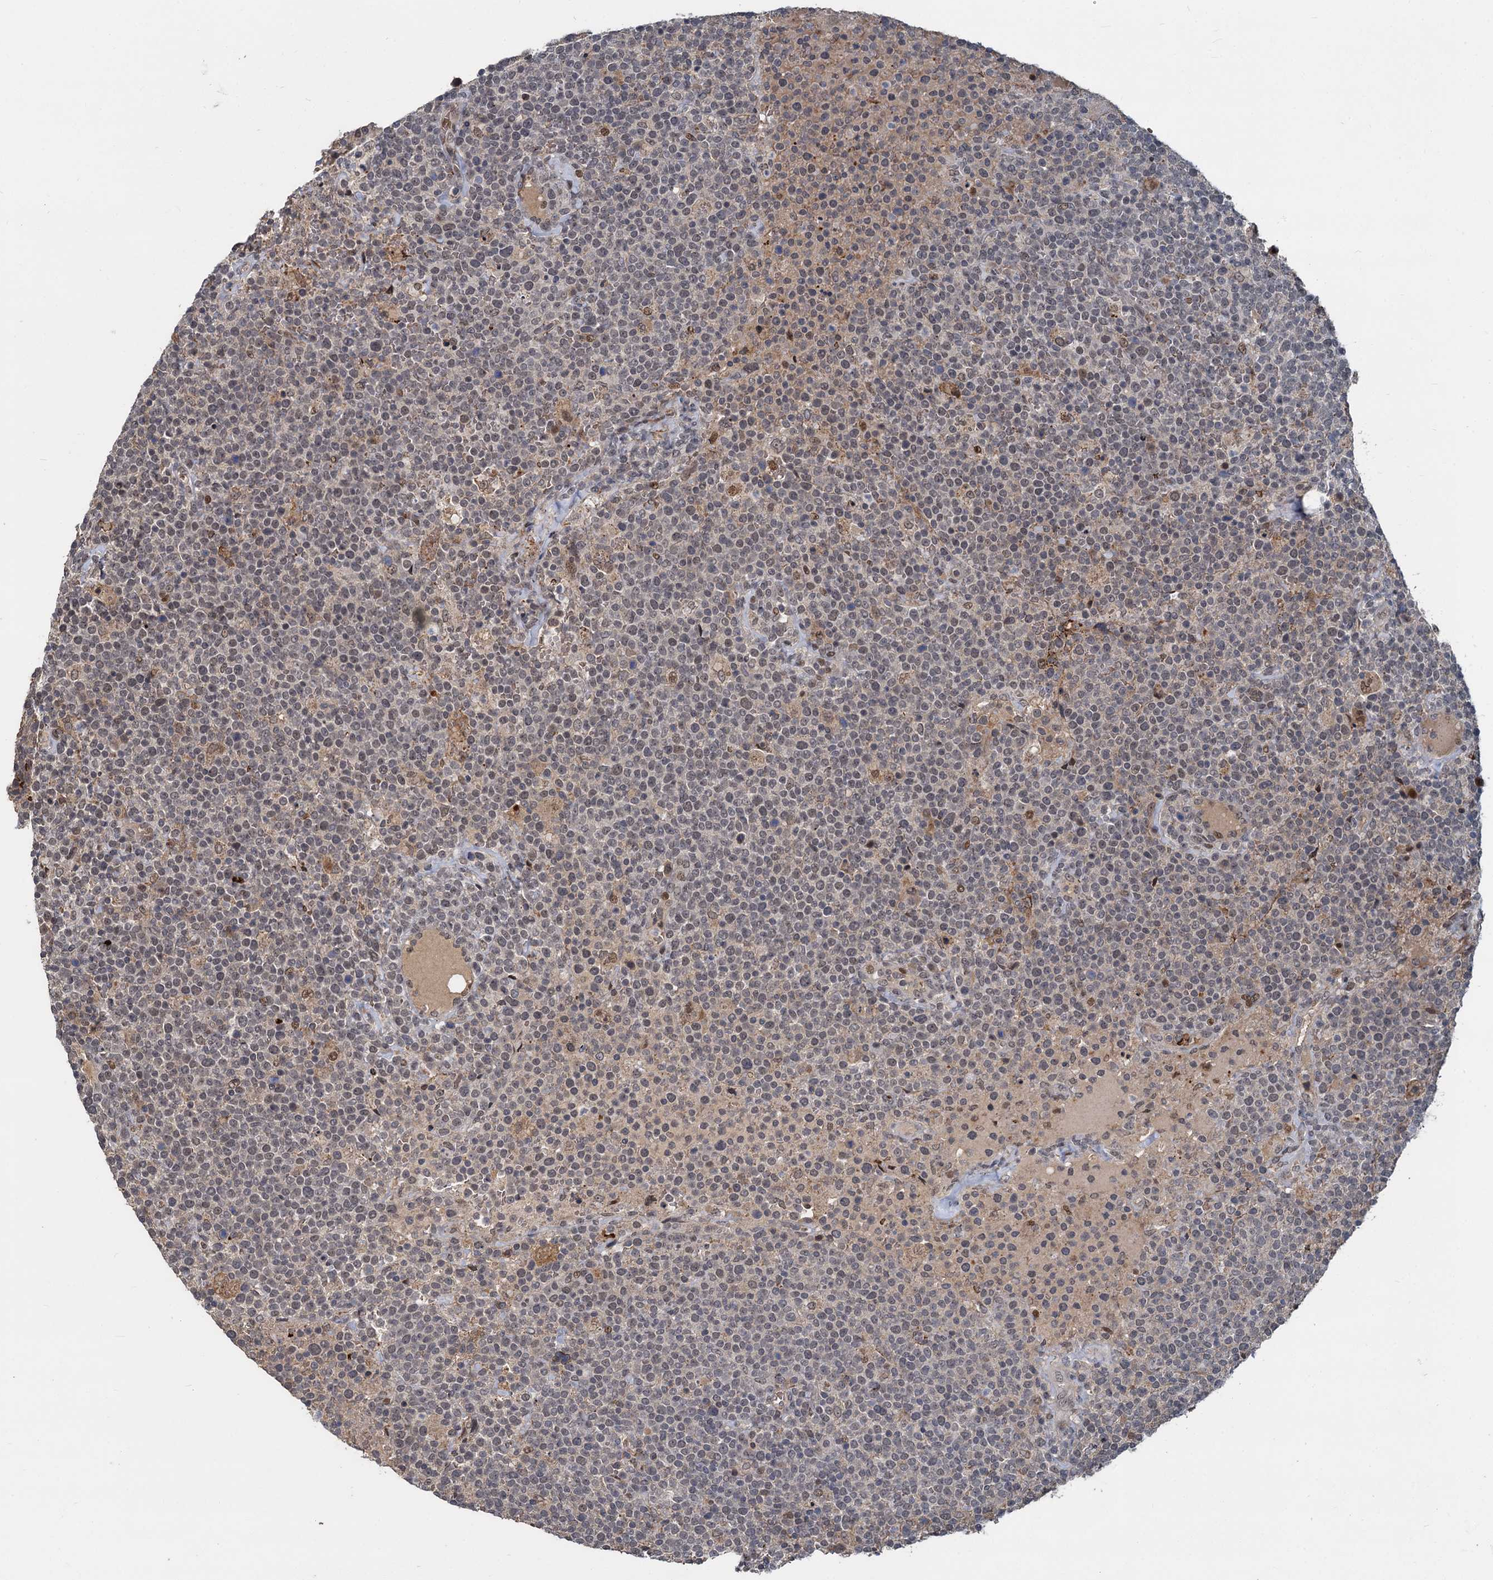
{"staining": {"intensity": "negative", "quantity": "none", "location": "none"}, "tissue": "lymphoma", "cell_type": "Tumor cells", "image_type": "cancer", "snomed": [{"axis": "morphology", "description": "Malignant lymphoma, non-Hodgkin's type, High grade"}, {"axis": "topography", "description": "Lymph node"}], "caption": "An immunohistochemistry (IHC) photomicrograph of malignant lymphoma, non-Hodgkin's type (high-grade) is shown. There is no staining in tumor cells of malignant lymphoma, non-Hodgkin's type (high-grade). (DAB IHC visualized using brightfield microscopy, high magnification).", "gene": "FANCI", "patient": {"sex": "male", "age": 61}}